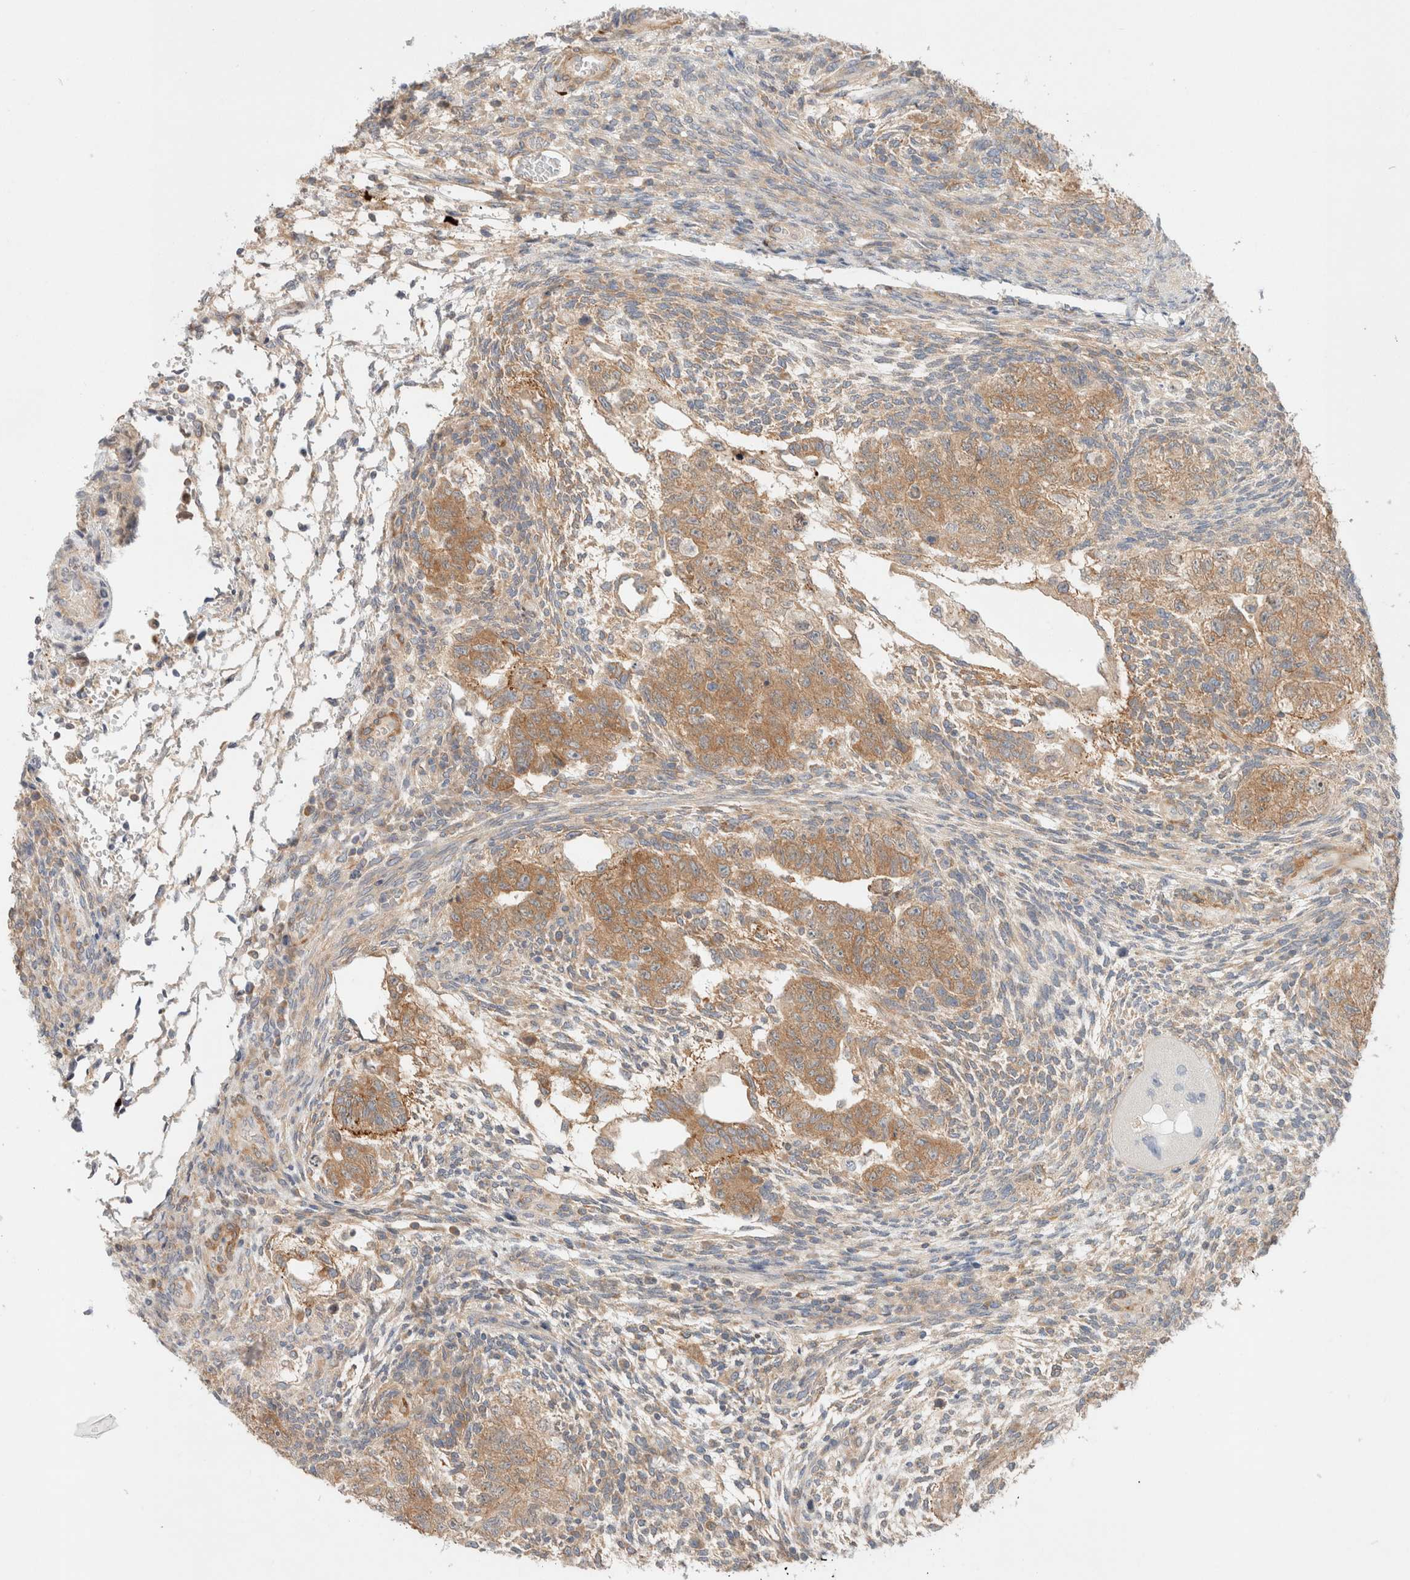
{"staining": {"intensity": "moderate", "quantity": ">75%", "location": "cytoplasmic/membranous"}, "tissue": "testis cancer", "cell_type": "Tumor cells", "image_type": "cancer", "snomed": [{"axis": "morphology", "description": "Normal tissue, NOS"}, {"axis": "morphology", "description": "Carcinoma, Embryonal, NOS"}, {"axis": "topography", "description": "Testis"}], "caption": "The micrograph shows staining of testis cancer, revealing moderate cytoplasmic/membranous protein expression (brown color) within tumor cells.", "gene": "MARK3", "patient": {"sex": "male", "age": 36}}